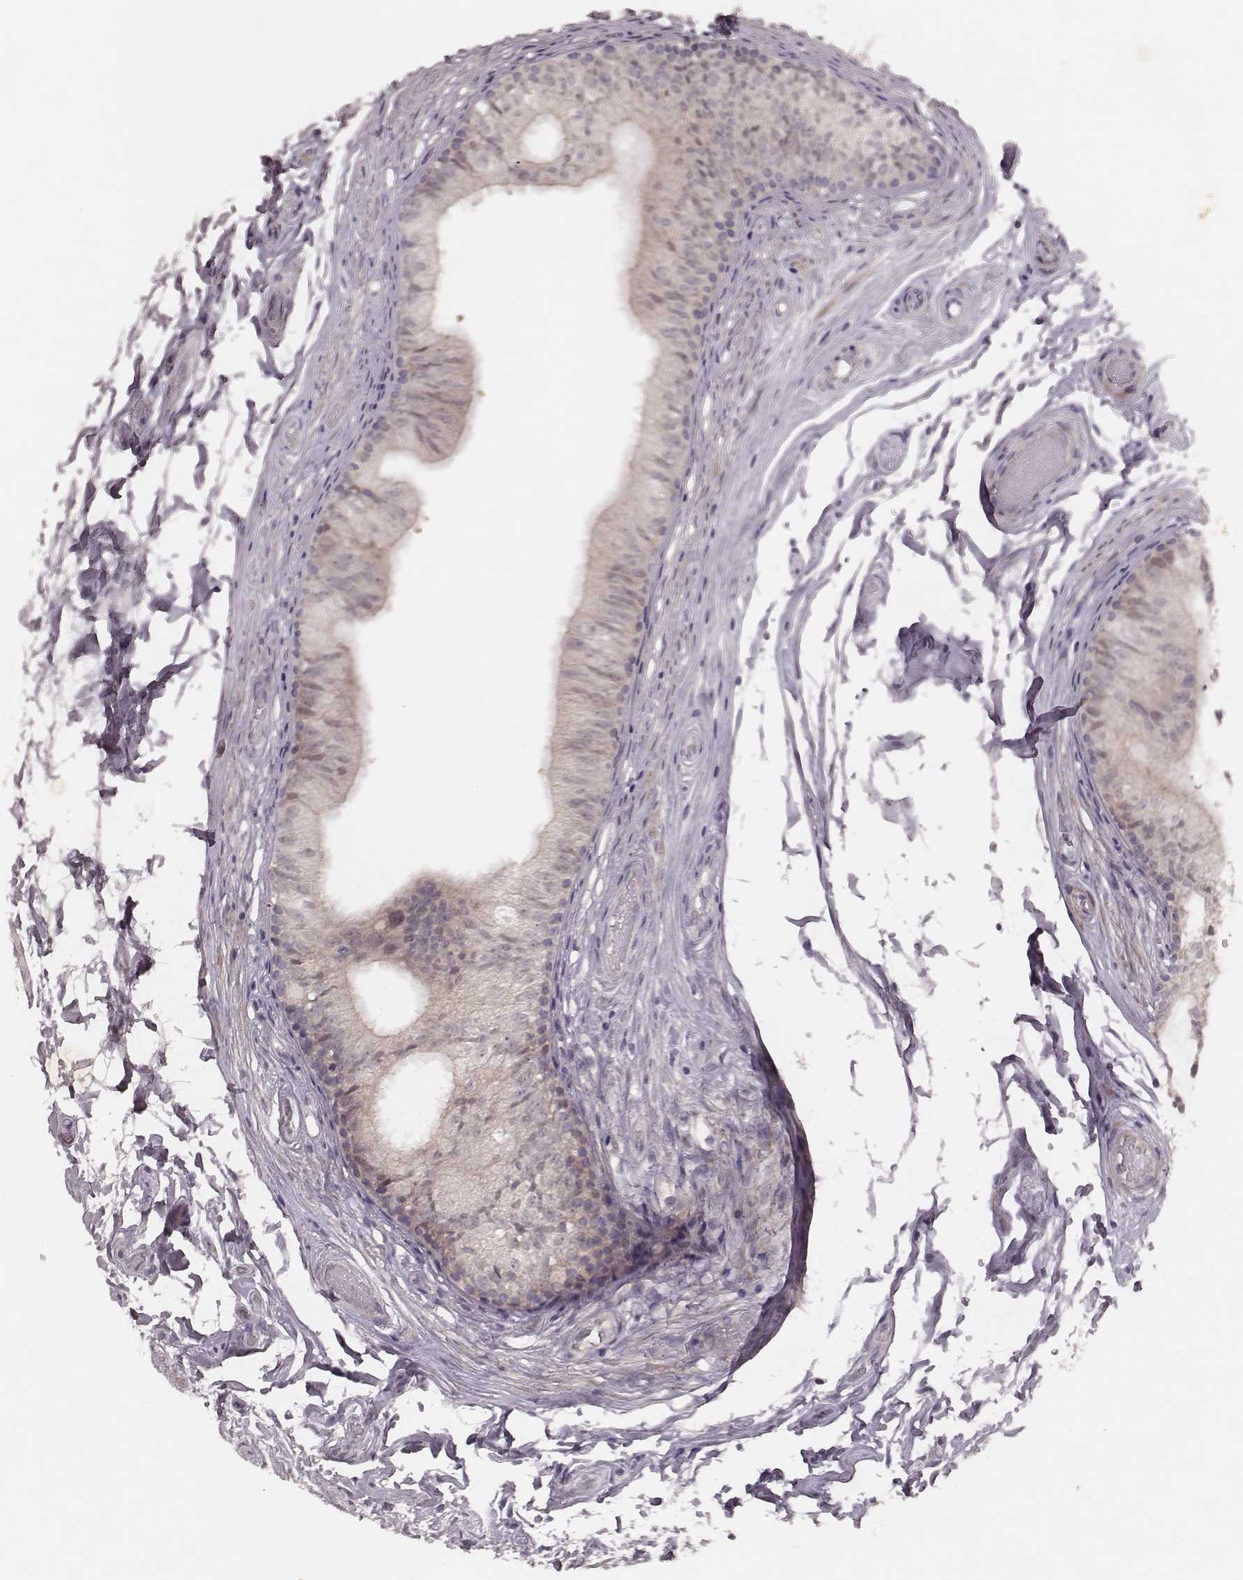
{"staining": {"intensity": "negative", "quantity": "none", "location": "none"}, "tissue": "epididymis", "cell_type": "Glandular cells", "image_type": "normal", "snomed": [{"axis": "morphology", "description": "Normal tissue, NOS"}, {"axis": "topography", "description": "Epididymis"}], "caption": "DAB immunohistochemical staining of benign human epididymis displays no significant positivity in glandular cells. The staining is performed using DAB (3,3'-diaminobenzidine) brown chromogen with nuclei counter-stained in using hematoxylin.", "gene": "FAM13B", "patient": {"sex": "male", "age": 29}}